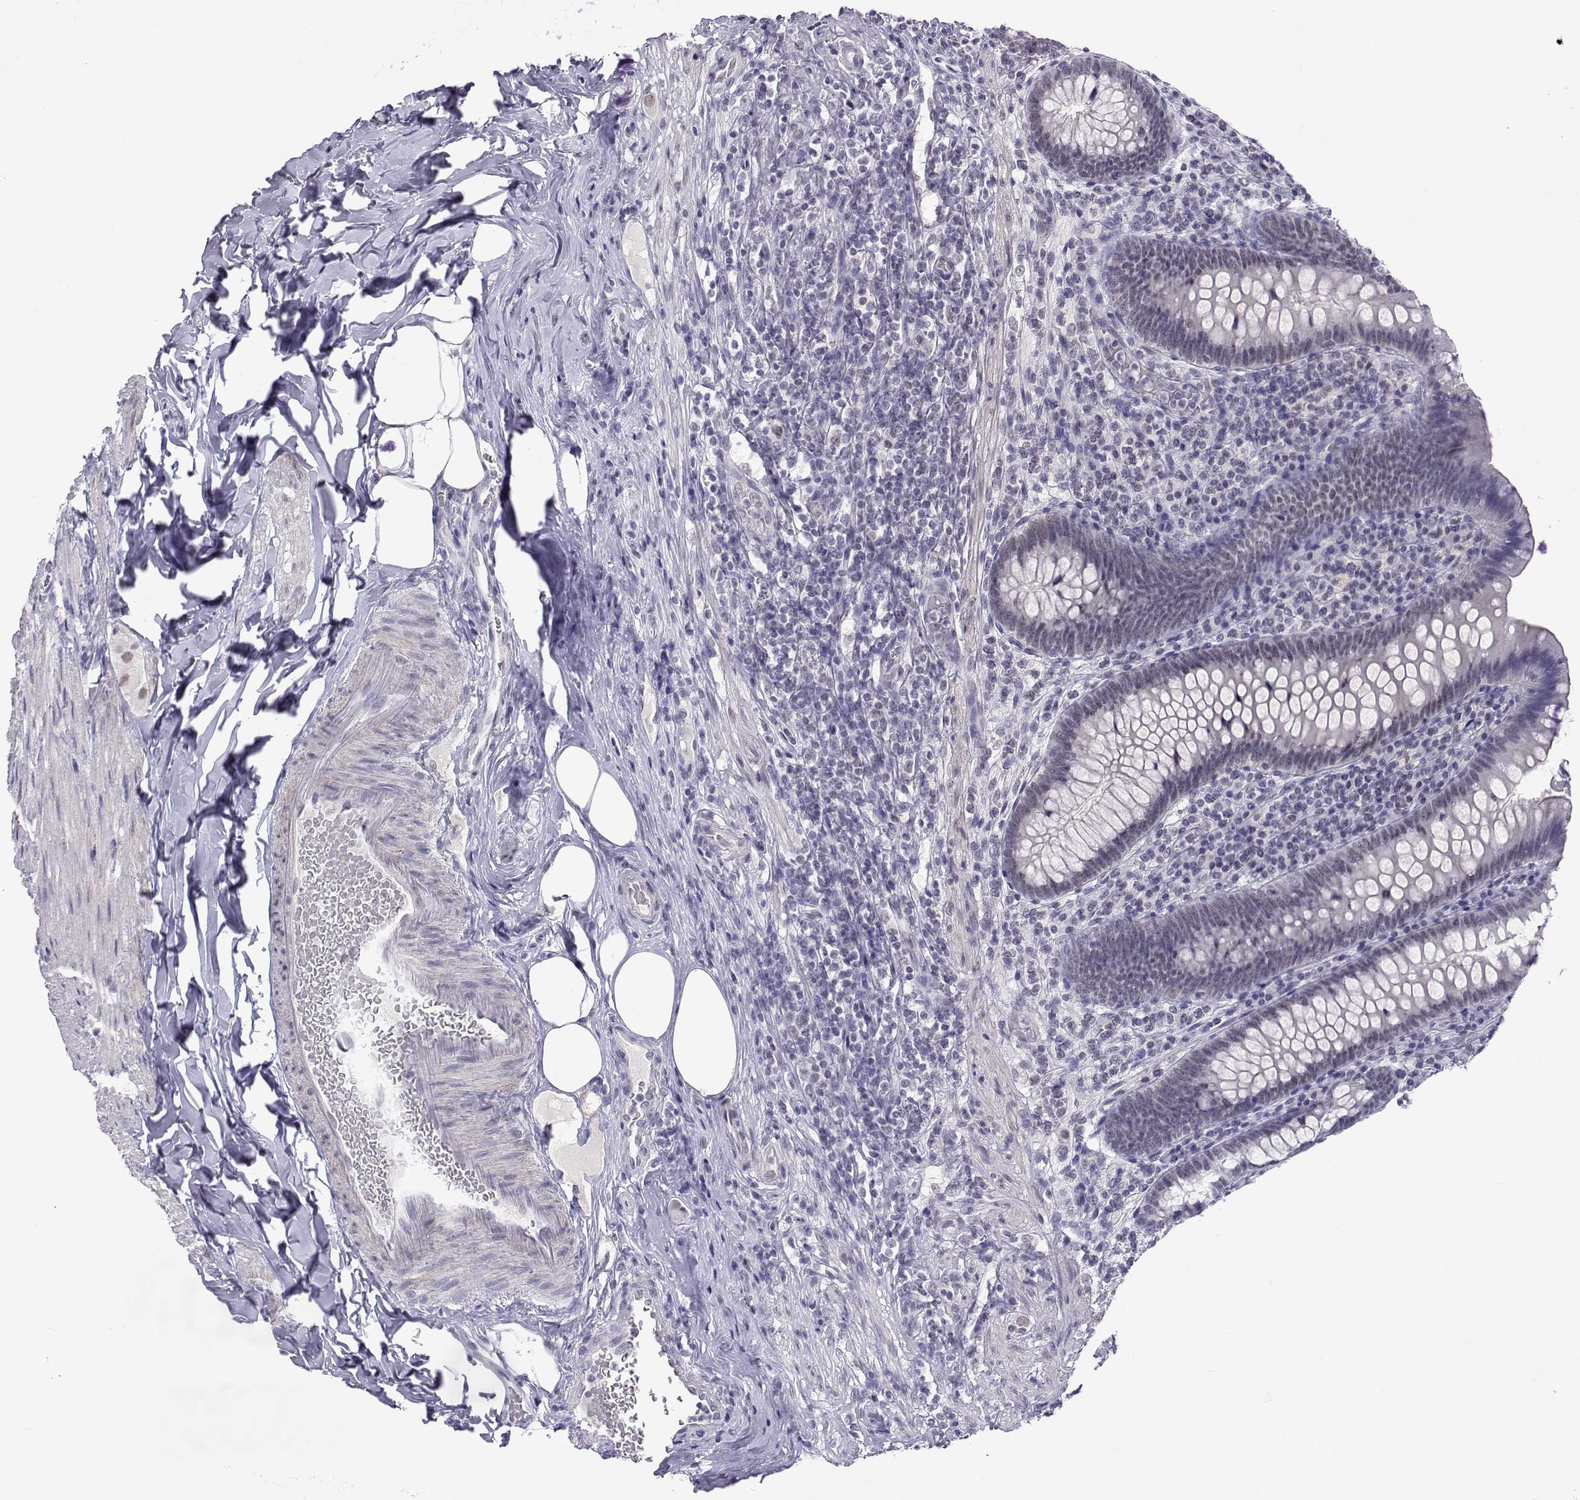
{"staining": {"intensity": "negative", "quantity": "none", "location": "none"}, "tissue": "appendix", "cell_type": "Glandular cells", "image_type": "normal", "snomed": [{"axis": "morphology", "description": "Normal tissue, NOS"}, {"axis": "topography", "description": "Appendix"}], "caption": "Human appendix stained for a protein using immunohistochemistry (IHC) displays no staining in glandular cells.", "gene": "MED26", "patient": {"sex": "male", "age": 47}}